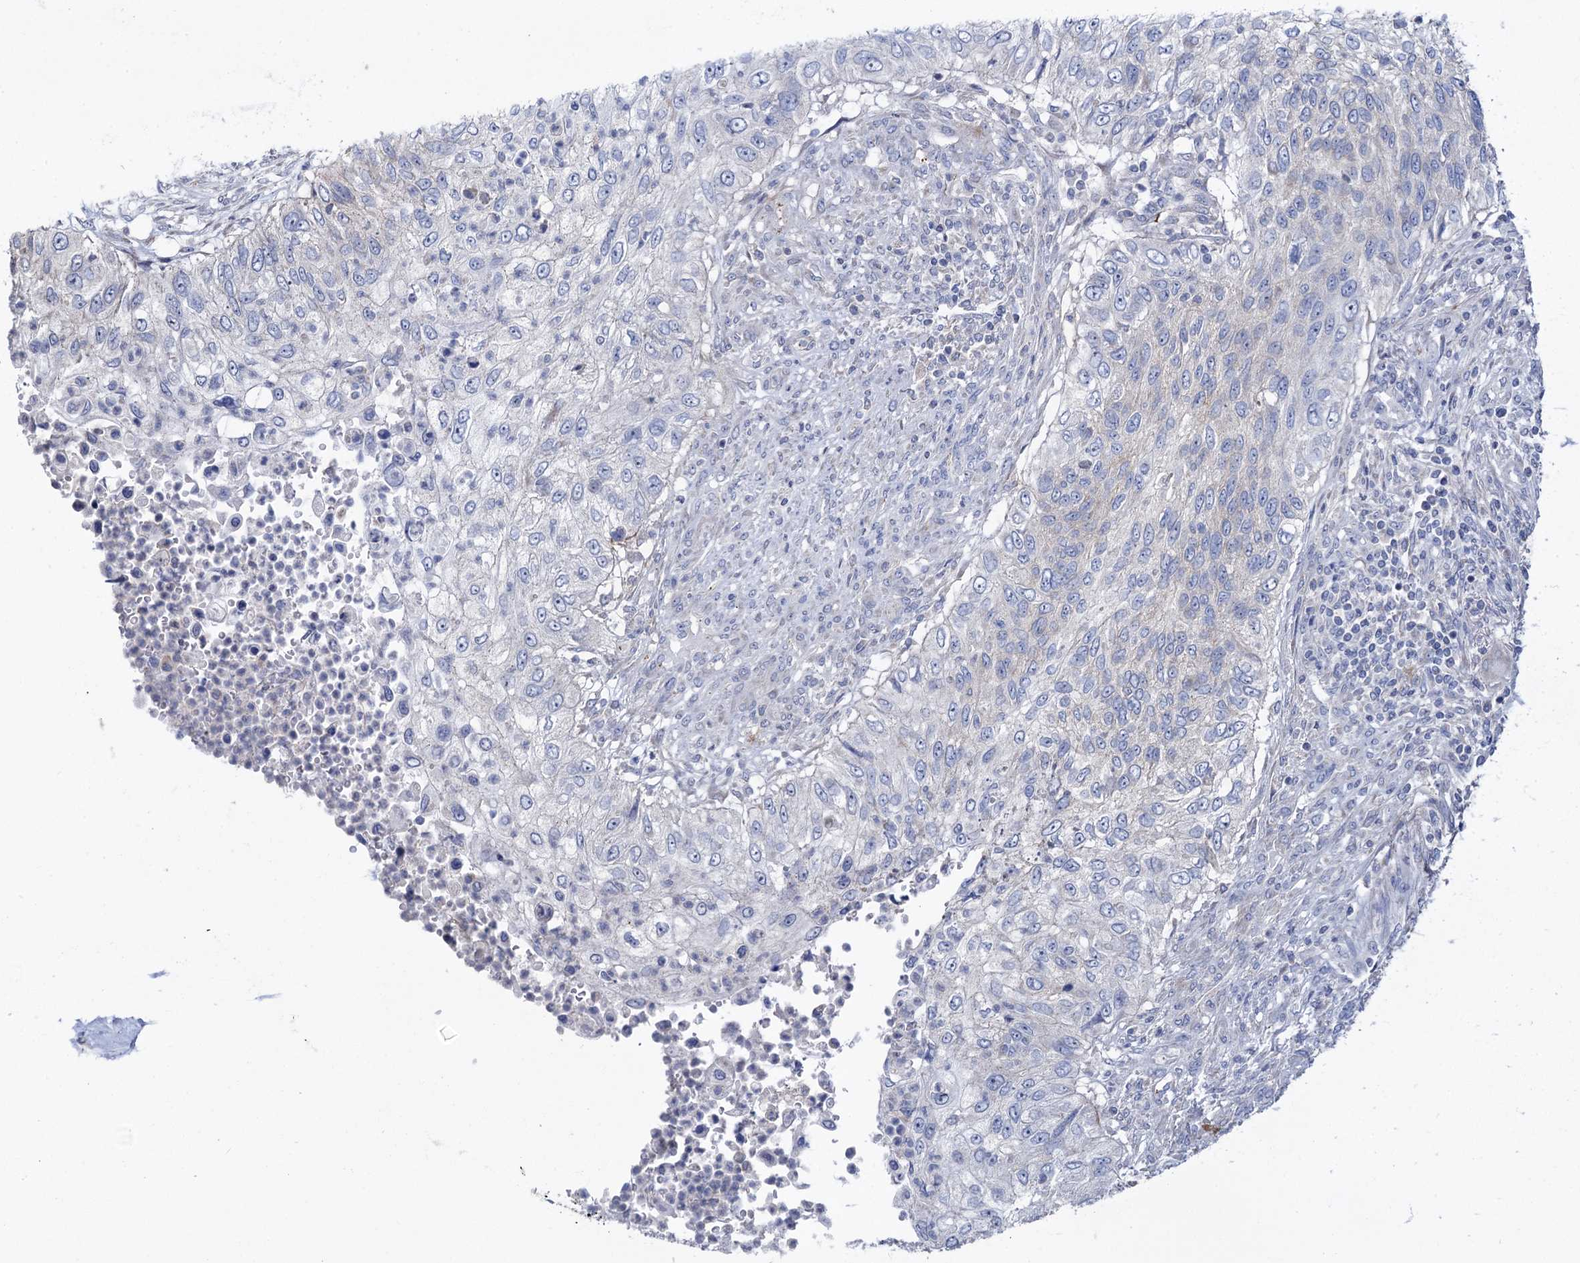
{"staining": {"intensity": "negative", "quantity": "none", "location": "none"}, "tissue": "urothelial cancer", "cell_type": "Tumor cells", "image_type": "cancer", "snomed": [{"axis": "morphology", "description": "Urothelial carcinoma, High grade"}, {"axis": "topography", "description": "Urinary bladder"}], "caption": "High power microscopy histopathology image of an immunohistochemistry (IHC) photomicrograph of urothelial cancer, revealing no significant expression in tumor cells.", "gene": "PLLP", "patient": {"sex": "female", "age": 60}}